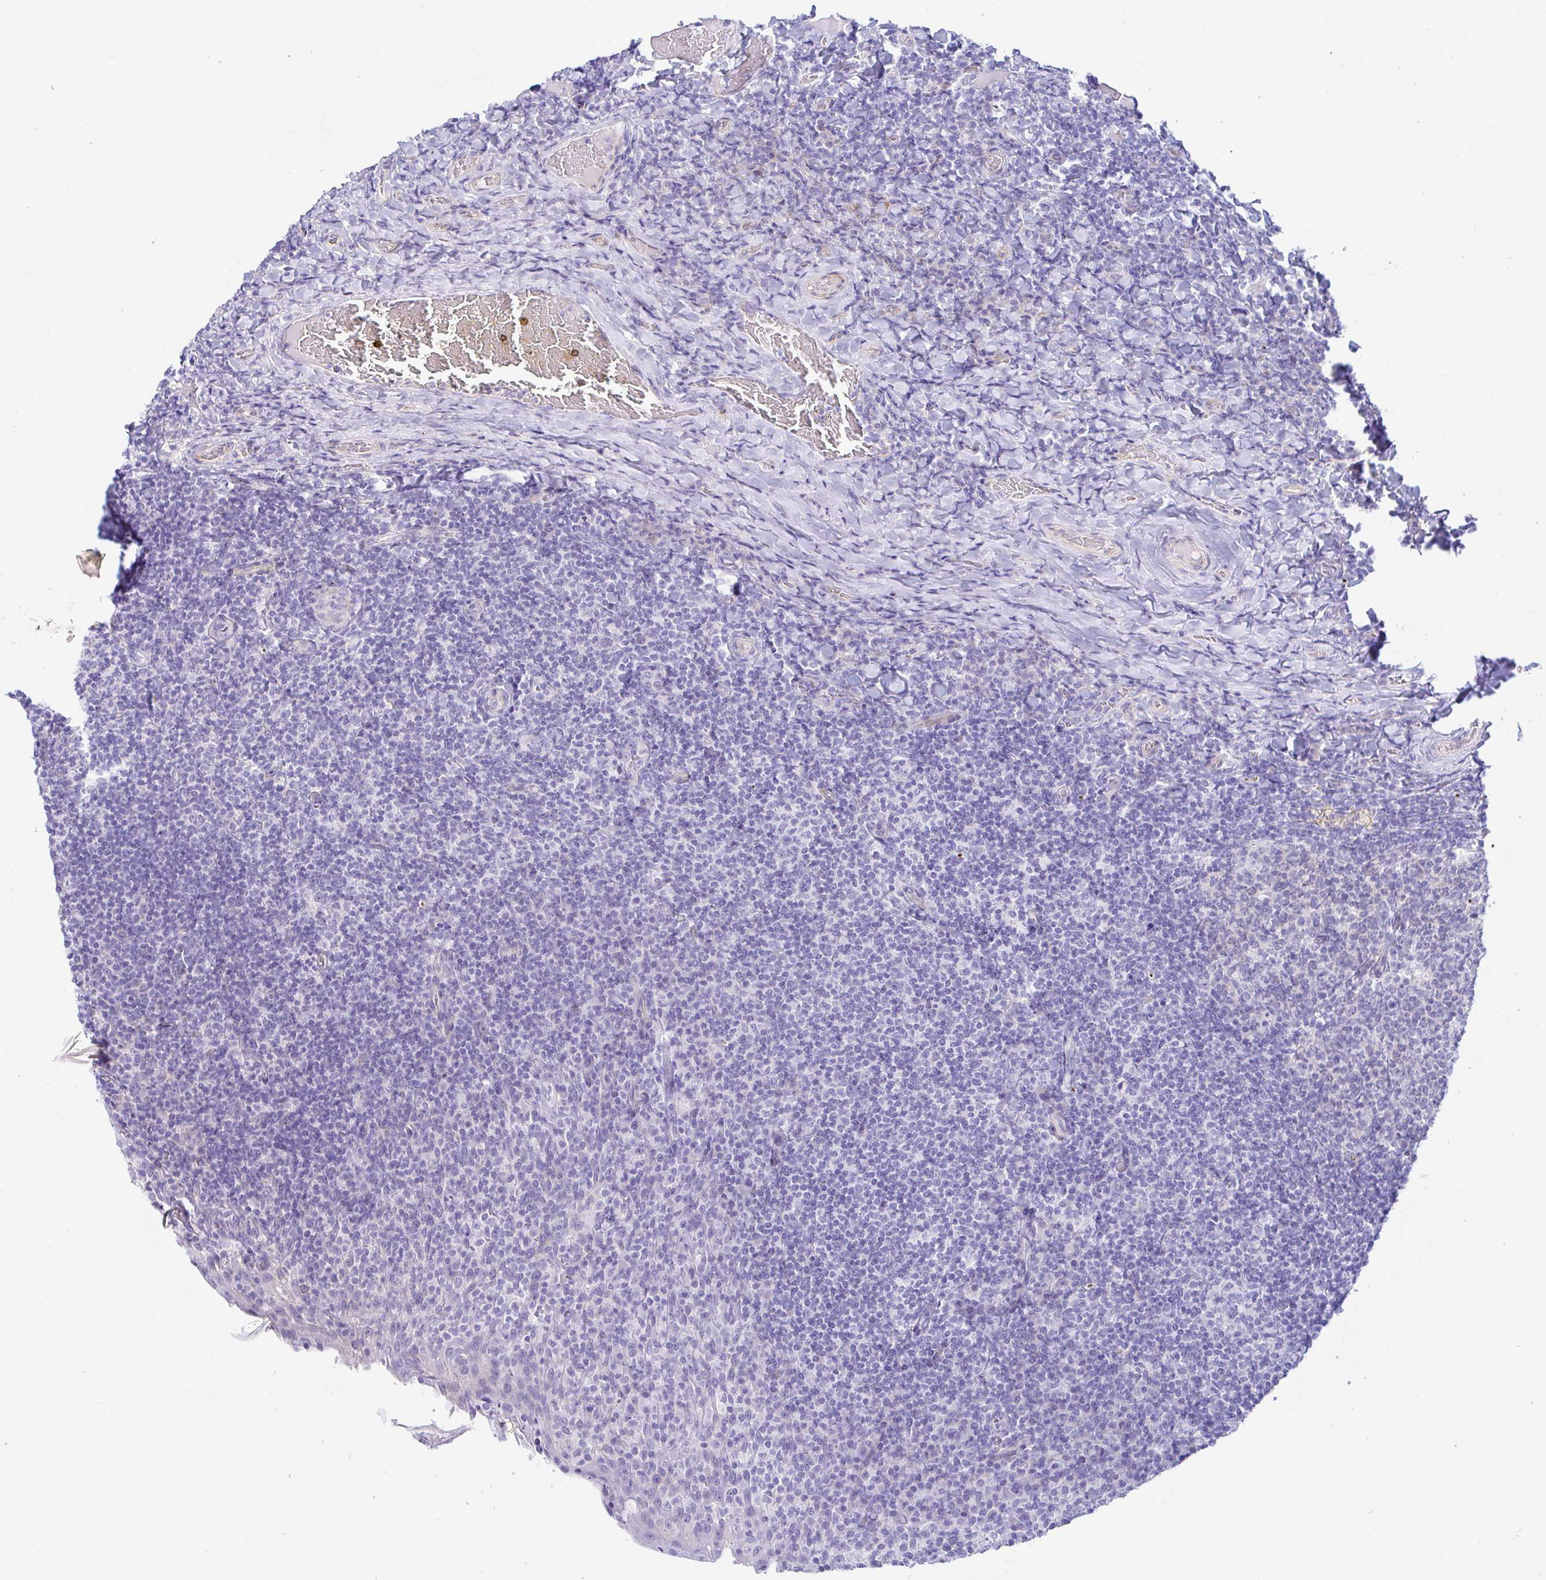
{"staining": {"intensity": "negative", "quantity": "none", "location": "none"}, "tissue": "tonsil", "cell_type": "Germinal center cells", "image_type": "normal", "snomed": [{"axis": "morphology", "description": "Normal tissue, NOS"}, {"axis": "topography", "description": "Tonsil"}], "caption": "There is no significant expression in germinal center cells of tonsil. (DAB immunohistochemistry visualized using brightfield microscopy, high magnification).", "gene": "PINLYP", "patient": {"sex": "female", "age": 10}}